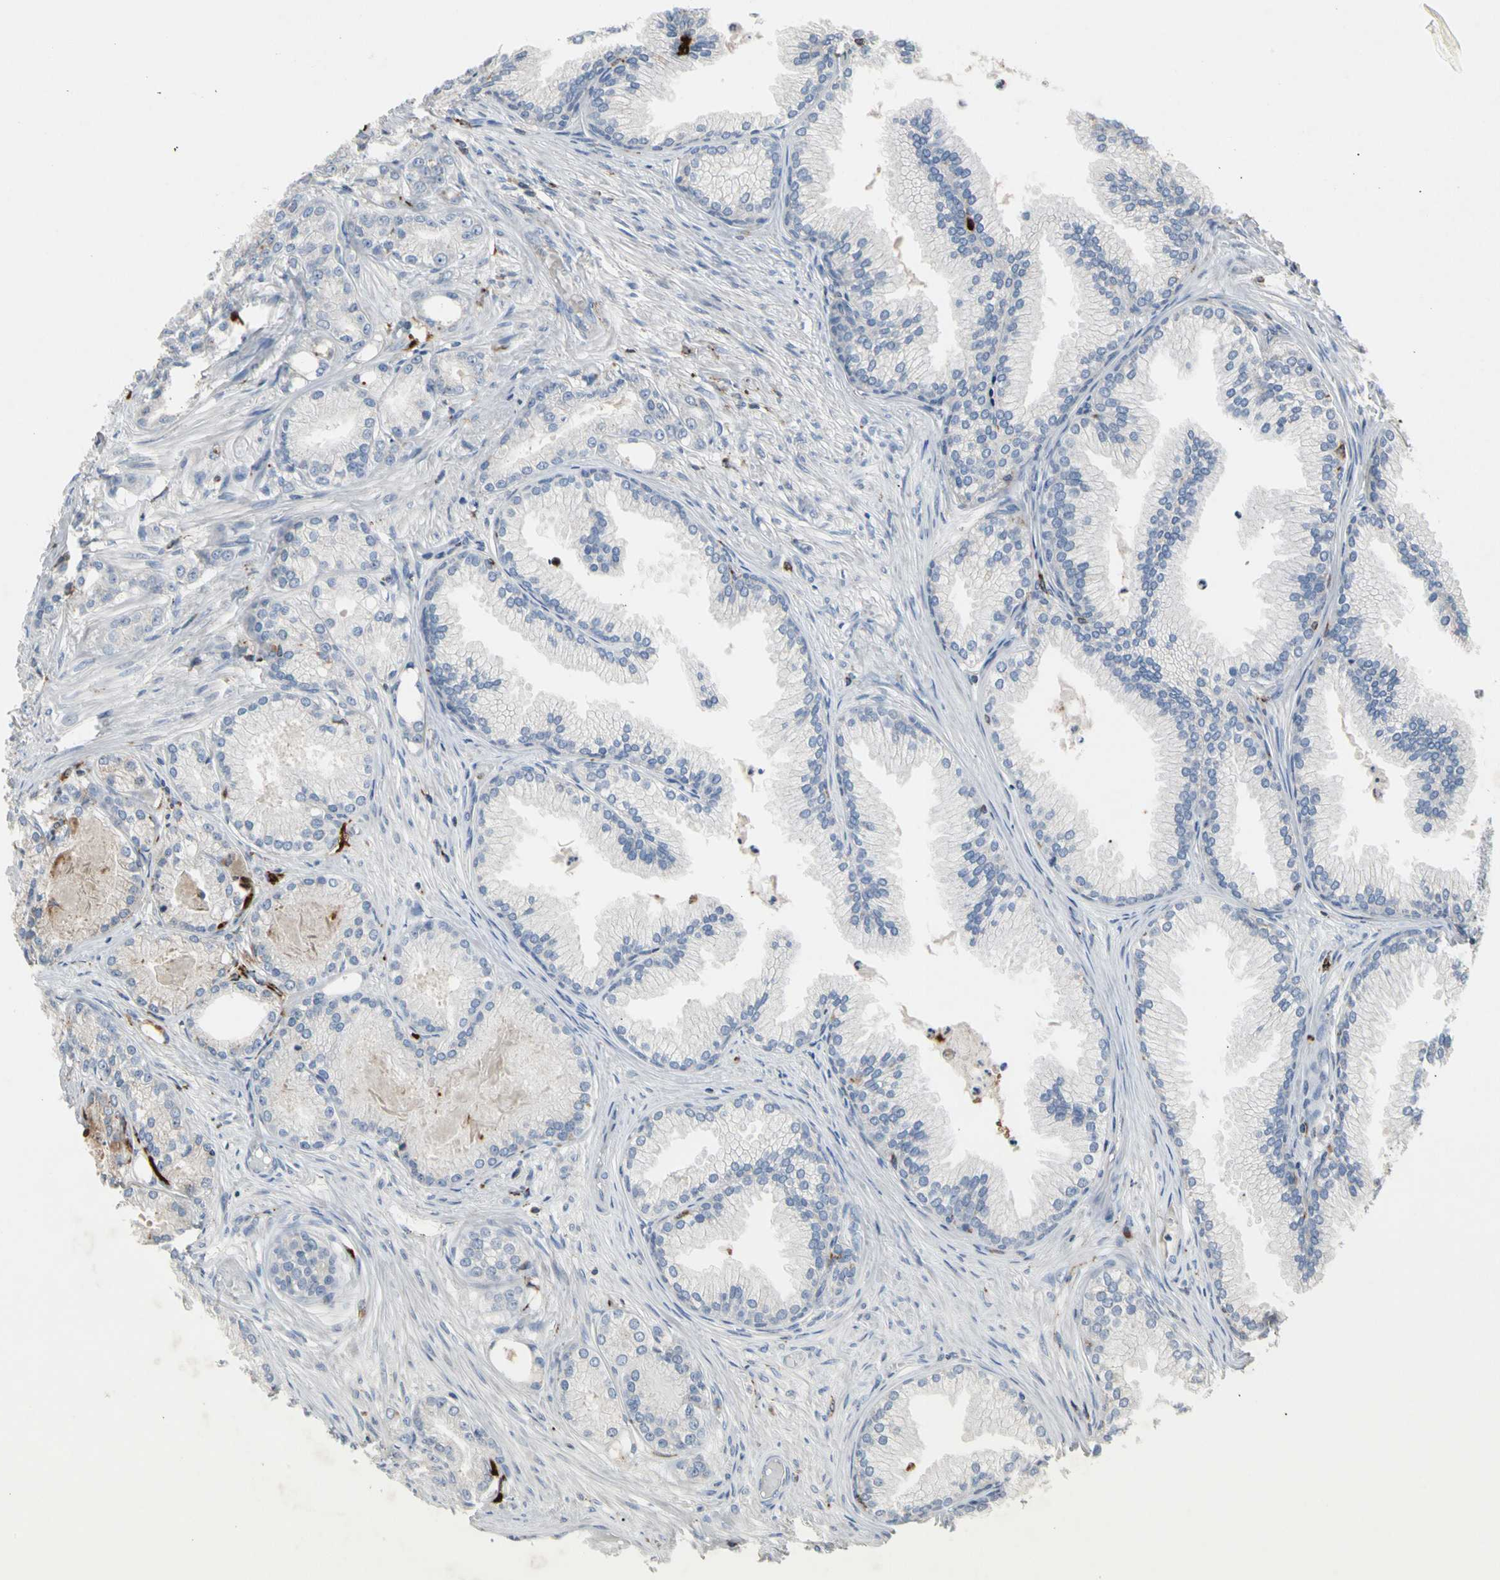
{"staining": {"intensity": "negative", "quantity": "none", "location": "none"}, "tissue": "prostate cancer", "cell_type": "Tumor cells", "image_type": "cancer", "snomed": [{"axis": "morphology", "description": "Adenocarcinoma, Low grade"}, {"axis": "topography", "description": "Prostate"}], "caption": "High power microscopy image of an immunohistochemistry (IHC) histopathology image of prostate cancer (low-grade adenocarcinoma), revealing no significant expression in tumor cells.", "gene": "ADA2", "patient": {"sex": "male", "age": 72}}